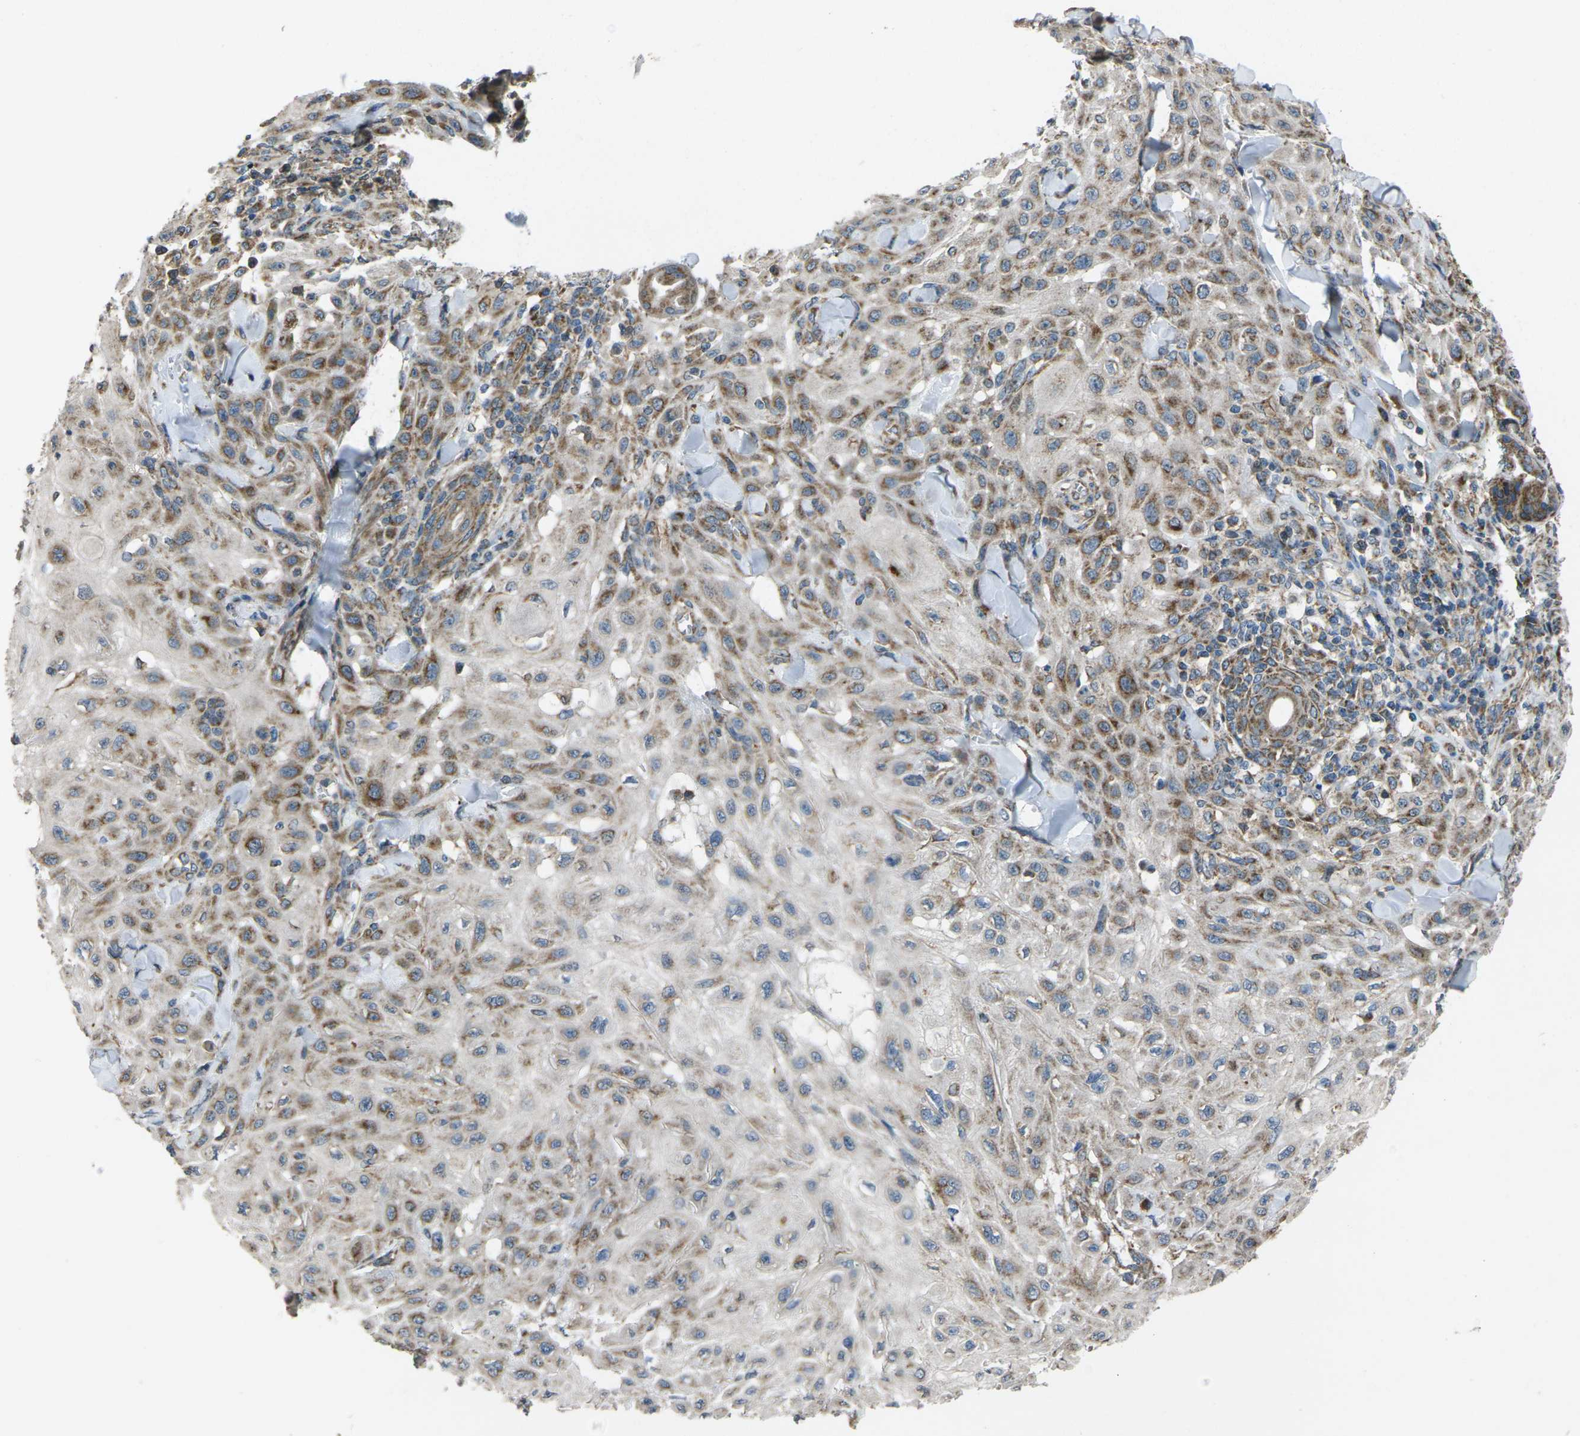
{"staining": {"intensity": "moderate", "quantity": ">75%", "location": "cytoplasmic/membranous"}, "tissue": "skin cancer", "cell_type": "Tumor cells", "image_type": "cancer", "snomed": [{"axis": "morphology", "description": "Squamous cell carcinoma, NOS"}, {"axis": "topography", "description": "Skin"}], "caption": "The image shows a brown stain indicating the presence of a protein in the cytoplasmic/membranous of tumor cells in skin squamous cell carcinoma. Using DAB (3,3'-diaminobenzidine) (brown) and hematoxylin (blue) stains, captured at high magnification using brightfield microscopy.", "gene": "TMEM120B", "patient": {"sex": "male", "age": 24}}